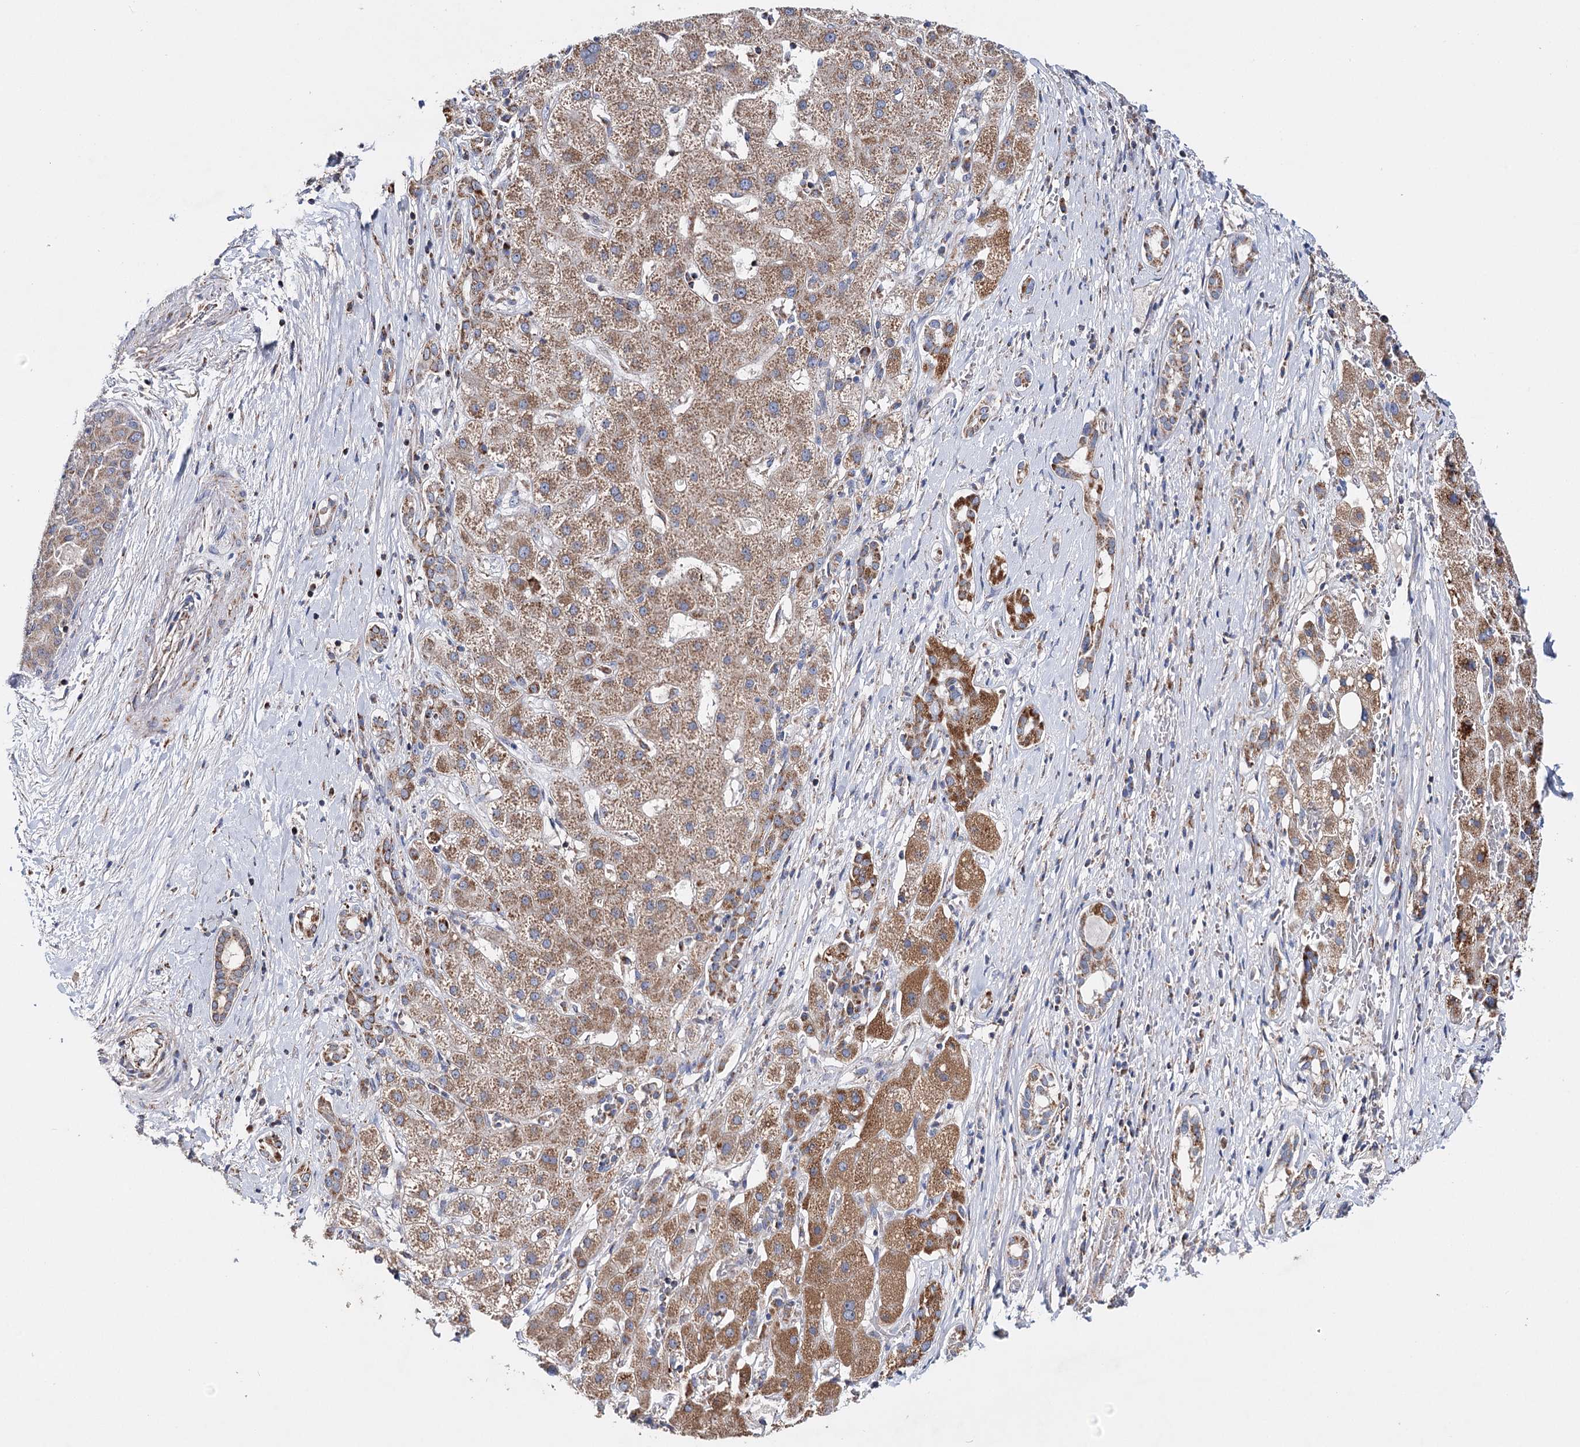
{"staining": {"intensity": "moderate", "quantity": ">75%", "location": "cytoplasmic/membranous"}, "tissue": "liver cancer", "cell_type": "Tumor cells", "image_type": "cancer", "snomed": [{"axis": "morphology", "description": "Carcinoma, Hepatocellular, NOS"}, {"axis": "topography", "description": "Liver"}], "caption": "Protein staining displays moderate cytoplasmic/membranous expression in approximately >75% of tumor cells in hepatocellular carcinoma (liver).", "gene": "CFAP46", "patient": {"sex": "male", "age": 65}}